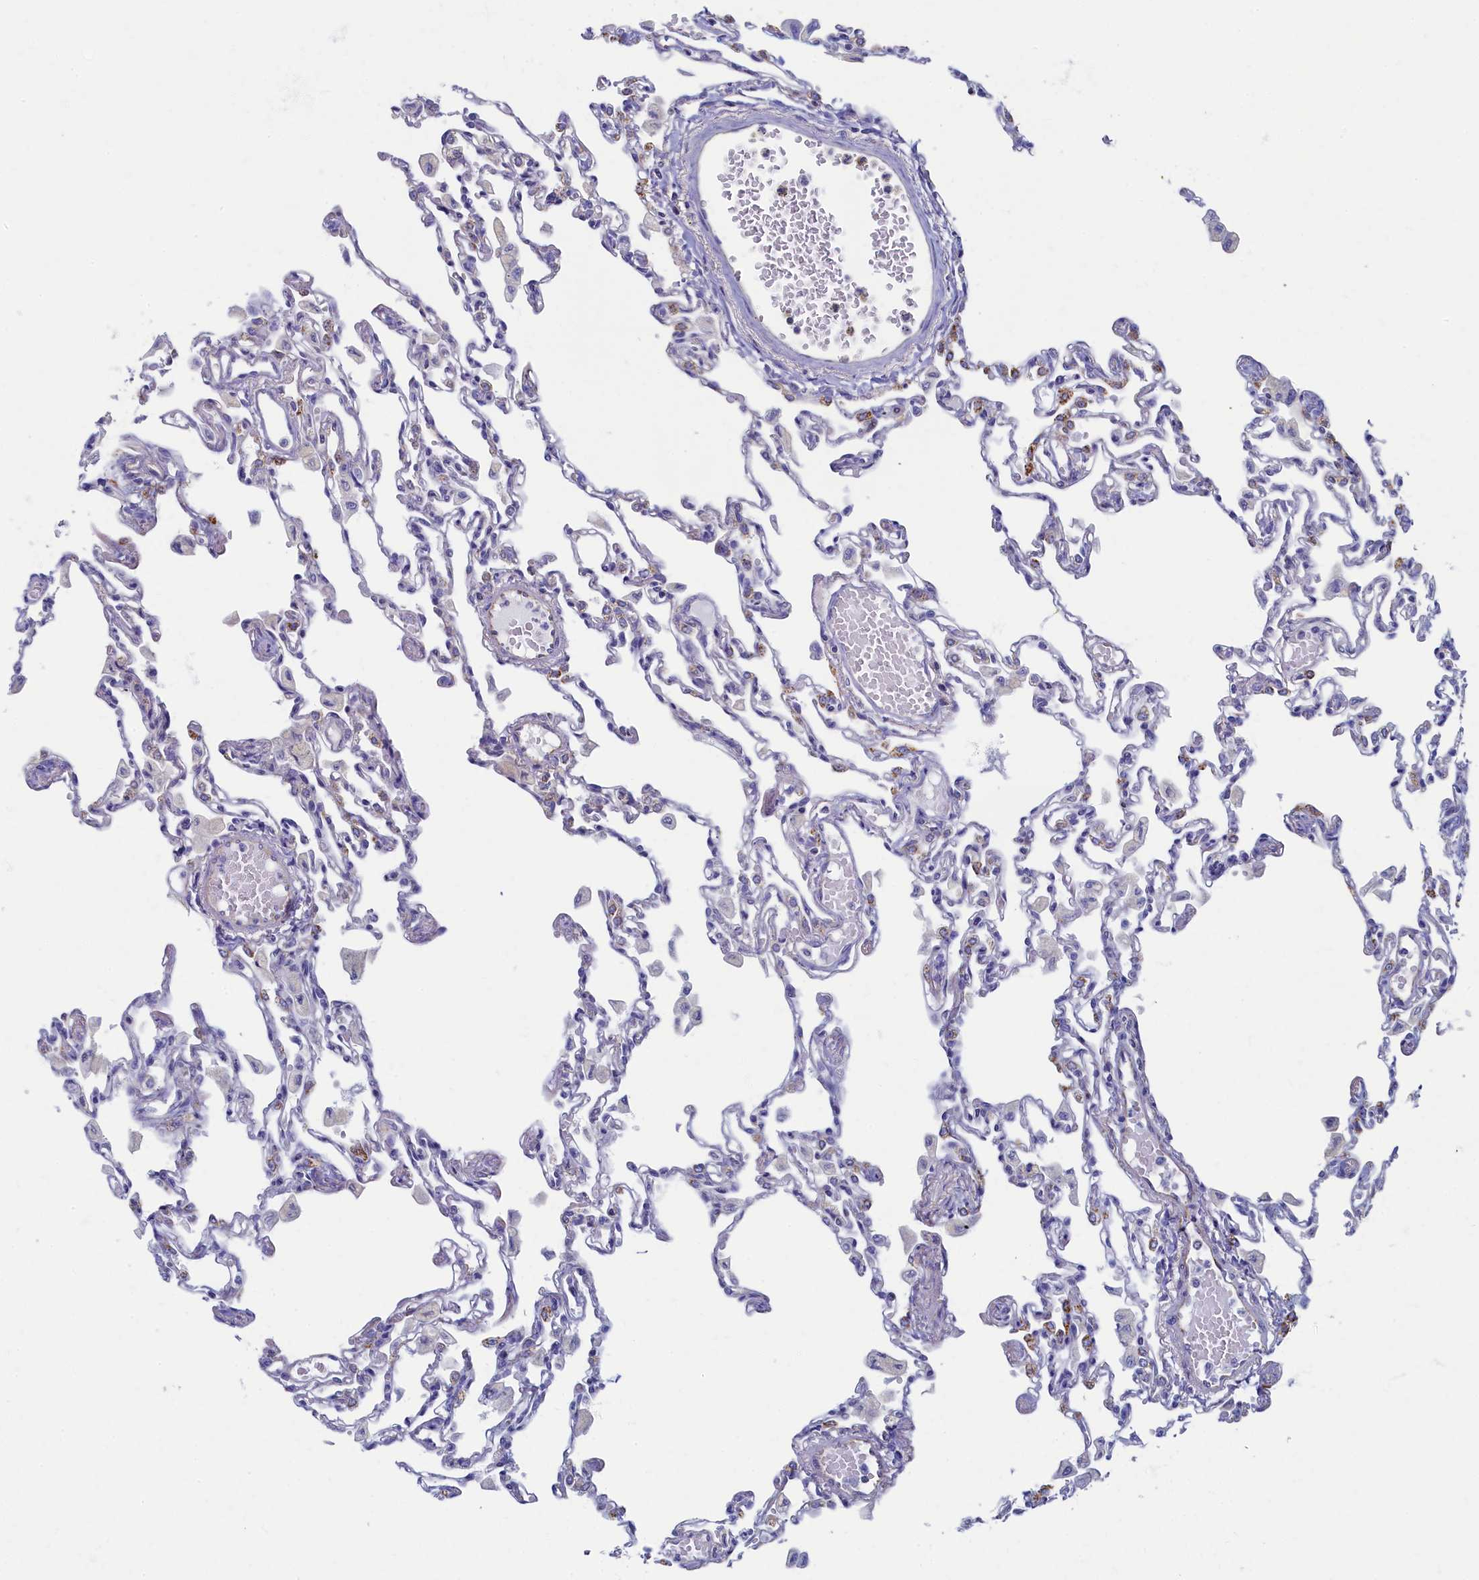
{"staining": {"intensity": "moderate", "quantity": "<25%", "location": "cytoplasmic/membranous"}, "tissue": "lung", "cell_type": "Alveolar cells", "image_type": "normal", "snomed": [{"axis": "morphology", "description": "Normal tissue, NOS"}, {"axis": "topography", "description": "Bronchus"}, {"axis": "topography", "description": "Lung"}], "caption": "Lung stained with DAB (3,3'-diaminobenzidine) IHC shows low levels of moderate cytoplasmic/membranous expression in approximately <25% of alveolar cells. (brown staining indicates protein expression, while blue staining denotes nuclei).", "gene": "OCIAD2", "patient": {"sex": "female", "age": 49}}